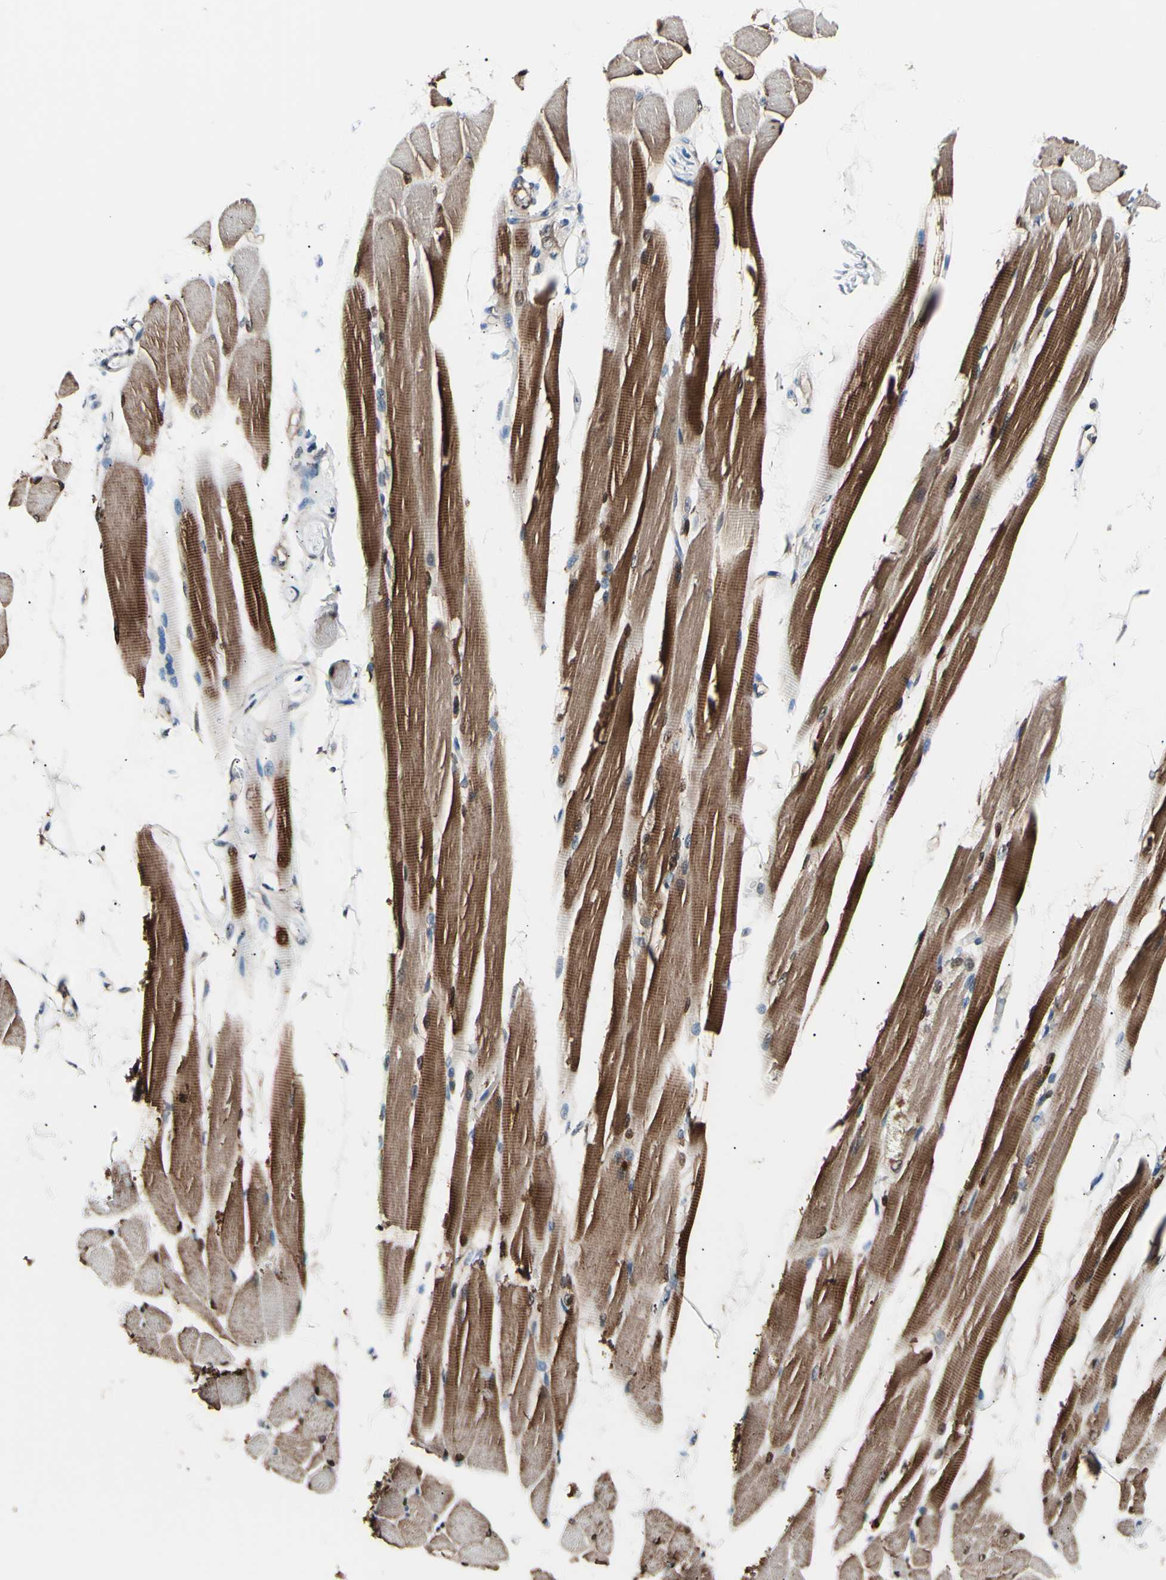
{"staining": {"intensity": "strong", "quantity": "25%-75%", "location": "cytoplasmic/membranous"}, "tissue": "skeletal muscle", "cell_type": "Myocytes", "image_type": "normal", "snomed": [{"axis": "morphology", "description": "Normal tissue, NOS"}, {"axis": "topography", "description": "Skeletal muscle"}, {"axis": "topography", "description": "Oral tissue"}, {"axis": "topography", "description": "Peripheral nerve tissue"}], "caption": "Immunohistochemical staining of normal human skeletal muscle shows high levels of strong cytoplasmic/membranous expression in about 25%-75% of myocytes.", "gene": "AK1", "patient": {"sex": "female", "age": 84}}